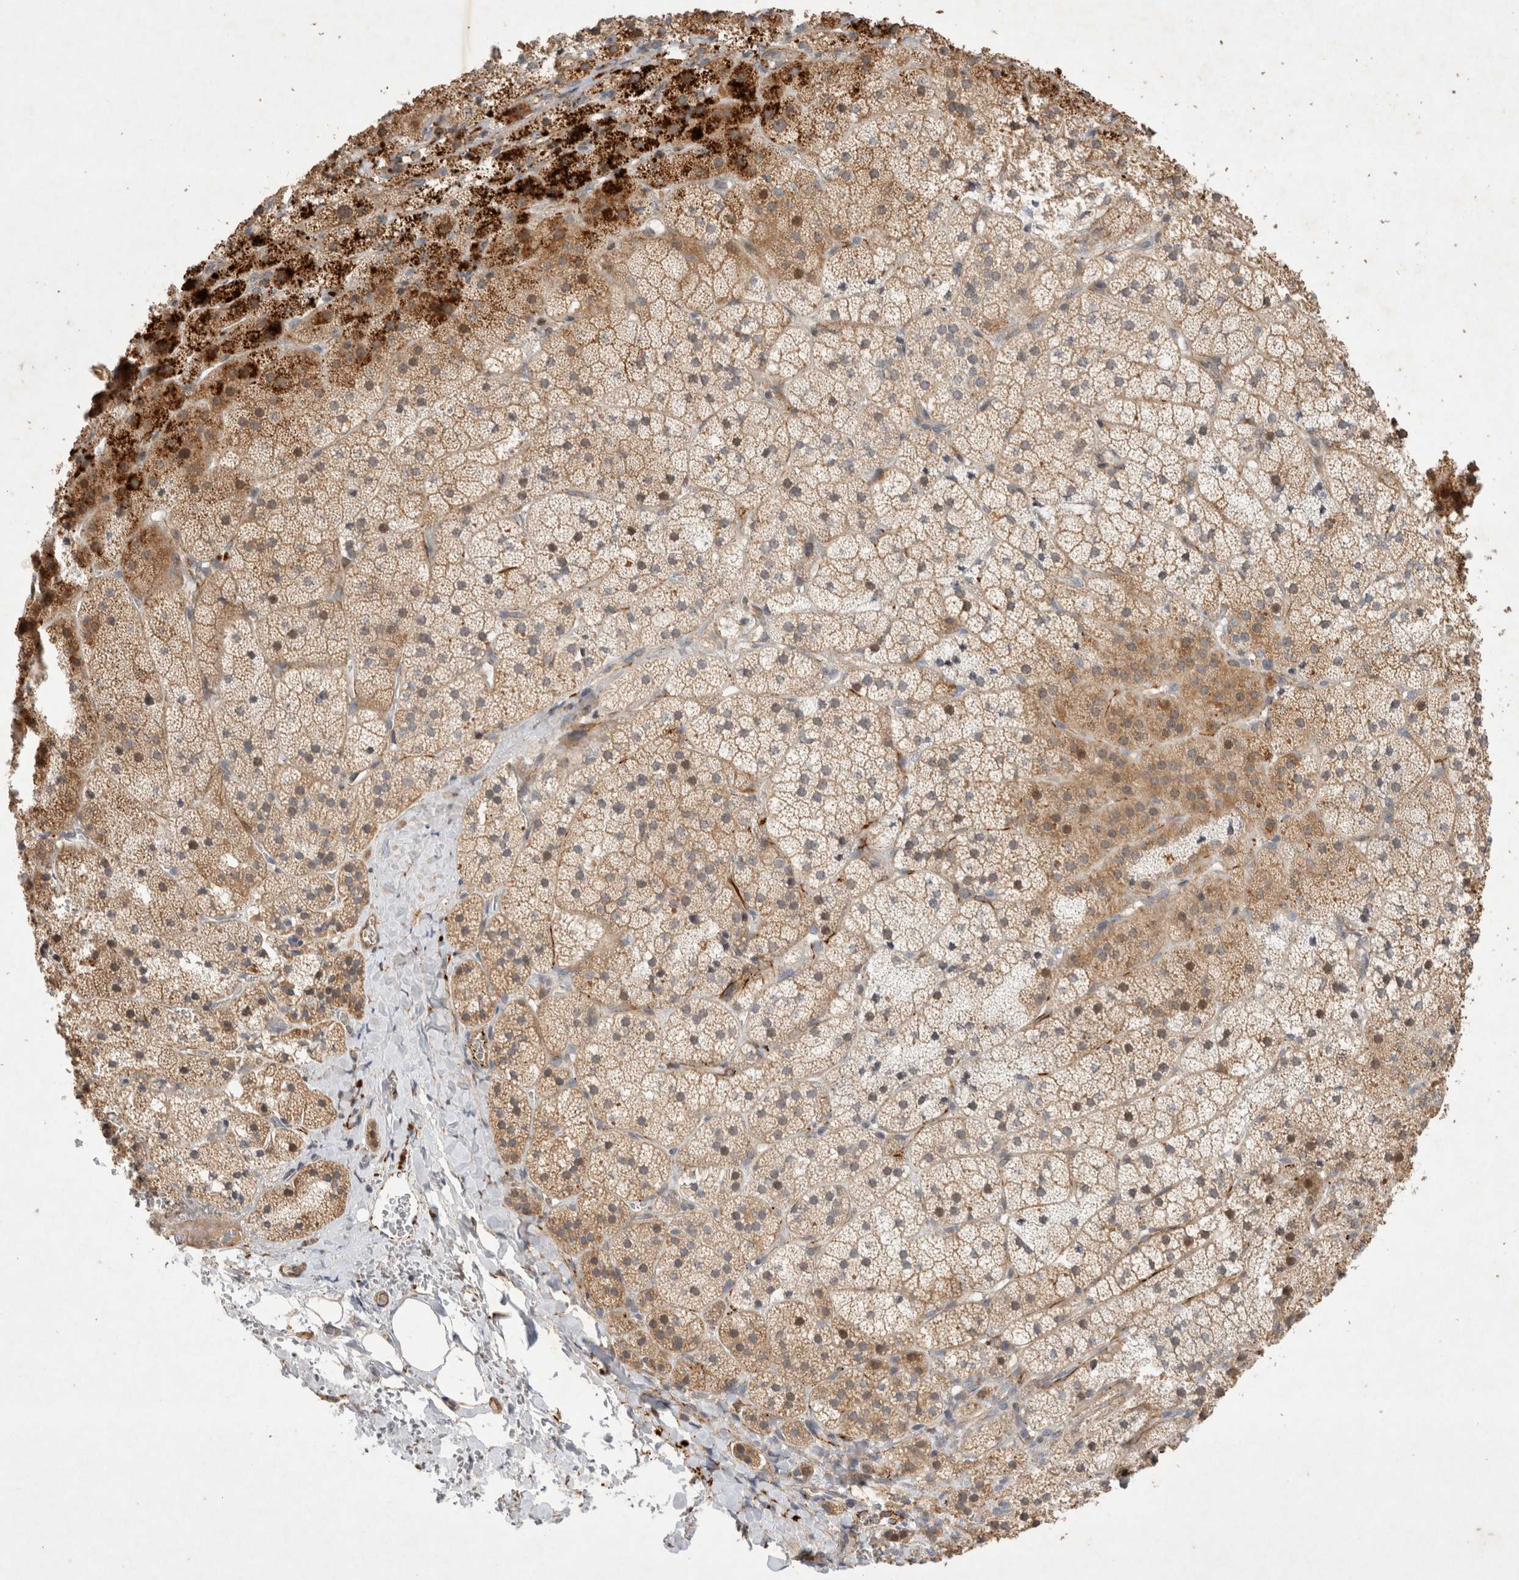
{"staining": {"intensity": "strong", "quantity": "25%-75%", "location": "cytoplasmic/membranous"}, "tissue": "adrenal gland", "cell_type": "Glandular cells", "image_type": "normal", "snomed": [{"axis": "morphology", "description": "Normal tissue, NOS"}, {"axis": "topography", "description": "Adrenal gland"}], "caption": "Immunohistochemical staining of unremarkable human adrenal gland shows 25%-75% levels of strong cytoplasmic/membranous protein expression in approximately 25%-75% of glandular cells. Ihc stains the protein in brown and the nuclei are stained blue.", "gene": "NMU", "patient": {"sex": "female", "age": 44}}